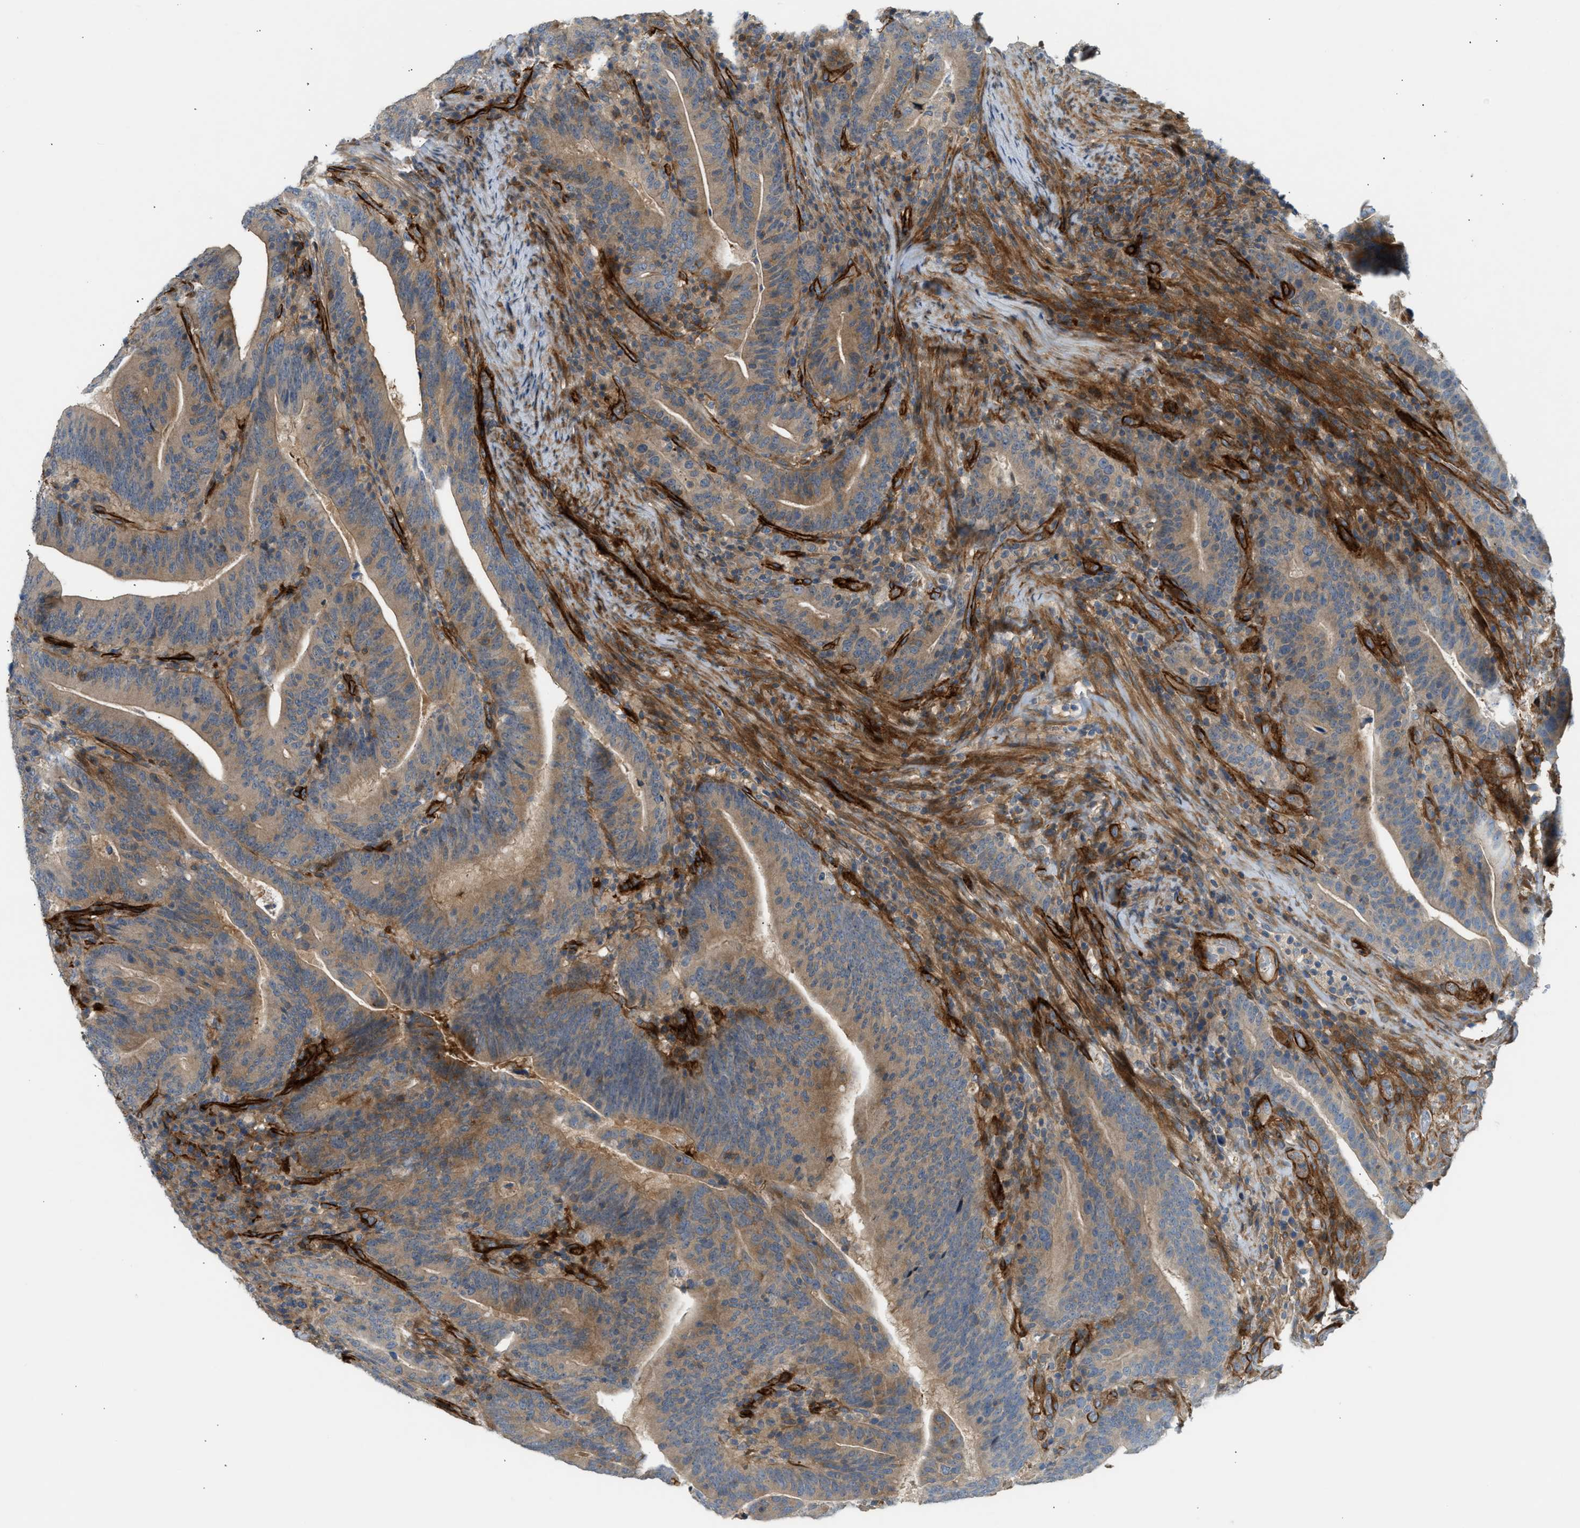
{"staining": {"intensity": "moderate", "quantity": ">75%", "location": "cytoplasmic/membranous"}, "tissue": "colorectal cancer", "cell_type": "Tumor cells", "image_type": "cancer", "snomed": [{"axis": "morphology", "description": "Adenocarcinoma, NOS"}, {"axis": "topography", "description": "Colon"}], "caption": "About >75% of tumor cells in human colorectal cancer (adenocarcinoma) exhibit moderate cytoplasmic/membranous protein positivity as visualized by brown immunohistochemical staining.", "gene": "EDNRA", "patient": {"sex": "female", "age": 66}}